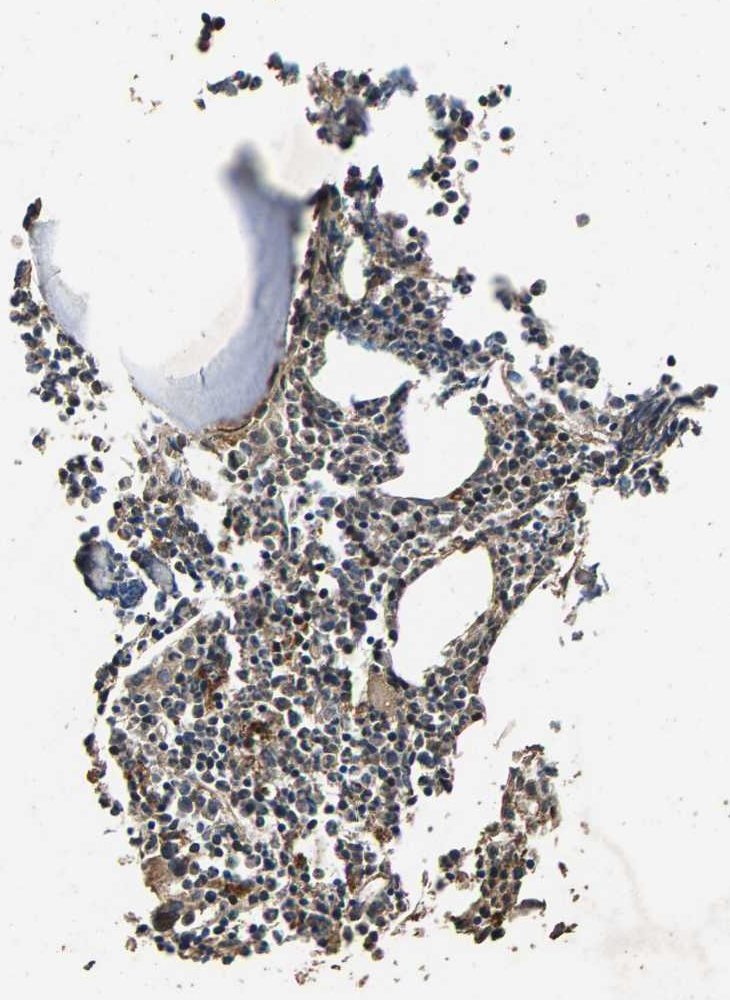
{"staining": {"intensity": "weak", "quantity": "25%-75%", "location": "cytoplasmic/membranous"}, "tissue": "bone marrow", "cell_type": "Hematopoietic cells", "image_type": "normal", "snomed": [{"axis": "morphology", "description": "Normal tissue, NOS"}, {"axis": "morphology", "description": "Inflammation, NOS"}, {"axis": "topography", "description": "Bone marrow"}], "caption": "The photomicrograph displays staining of unremarkable bone marrow, revealing weak cytoplasmic/membranous protein expression (brown color) within hematopoietic cells.", "gene": "MRPL27", "patient": {"sex": "female", "age": 53}}